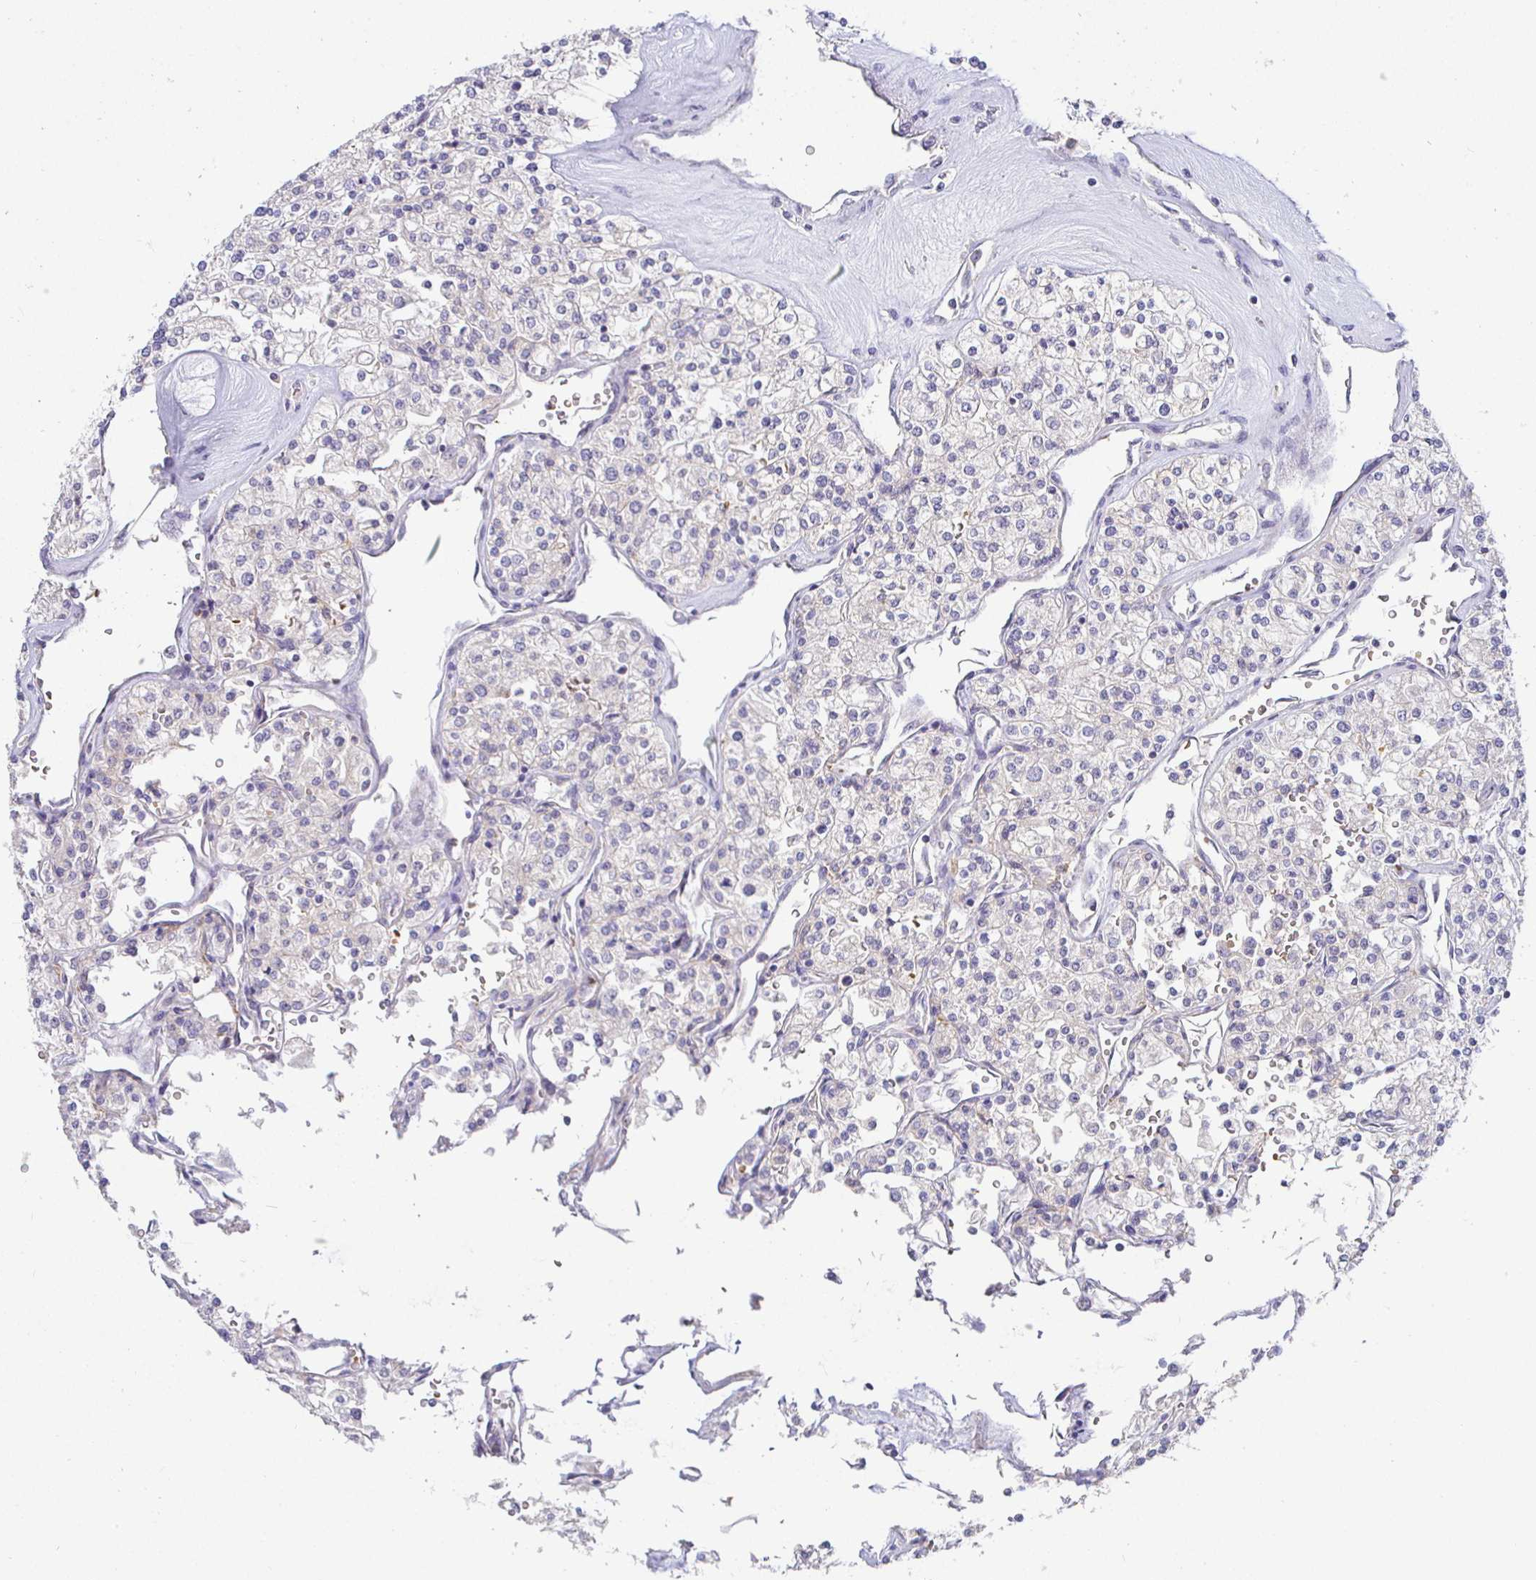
{"staining": {"intensity": "negative", "quantity": "none", "location": "none"}, "tissue": "renal cancer", "cell_type": "Tumor cells", "image_type": "cancer", "snomed": [{"axis": "morphology", "description": "Adenocarcinoma, NOS"}, {"axis": "topography", "description": "Kidney"}], "caption": "Immunohistochemistry (IHC) of renal cancer exhibits no expression in tumor cells.", "gene": "SIRPA", "patient": {"sex": "male", "age": 80}}